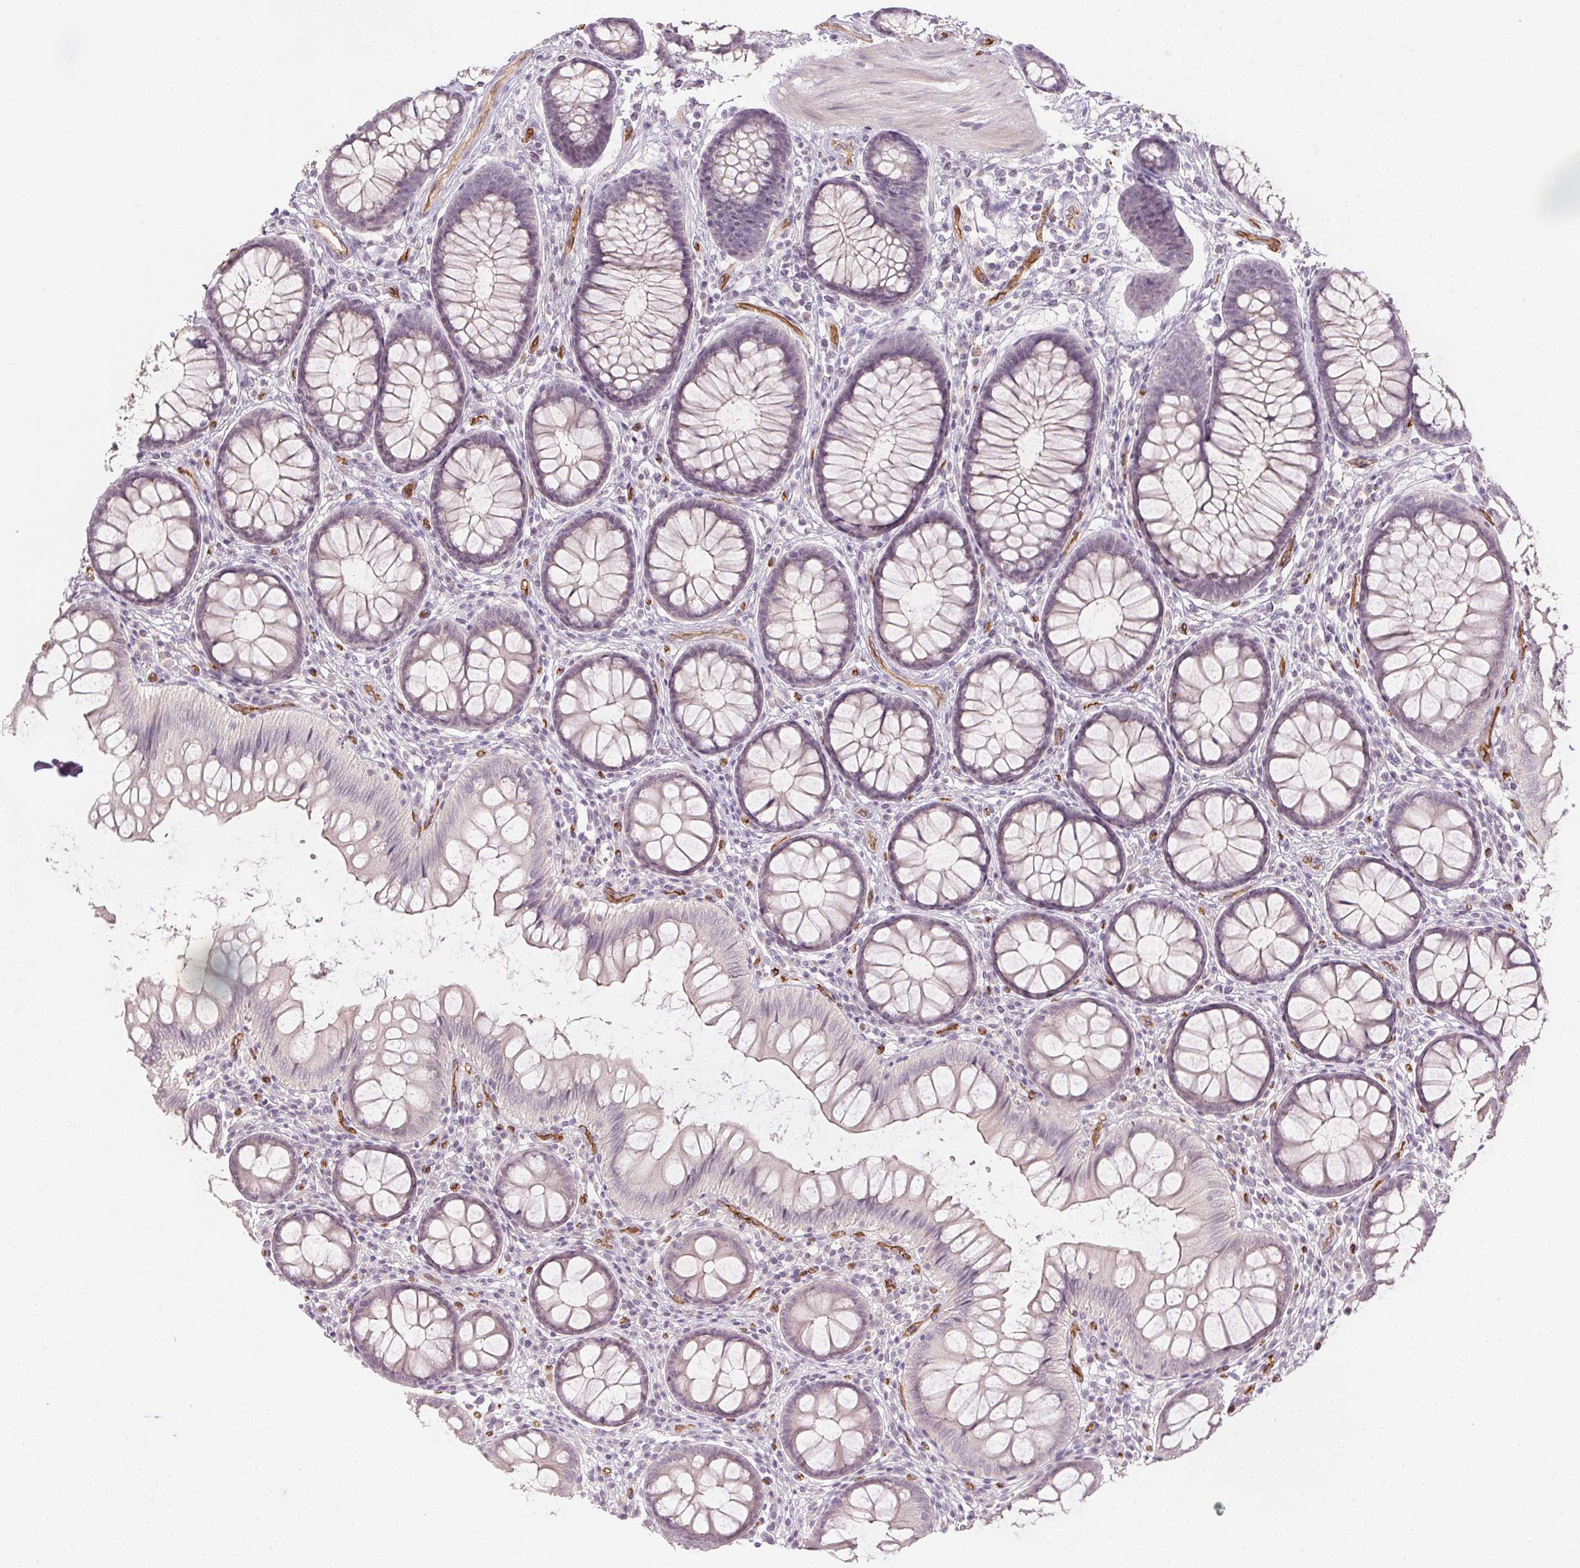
{"staining": {"intensity": "strong", "quantity": ">75%", "location": "cytoplasmic/membranous"}, "tissue": "colon", "cell_type": "Endothelial cells", "image_type": "normal", "snomed": [{"axis": "morphology", "description": "Normal tissue, NOS"}, {"axis": "morphology", "description": "Adenoma, NOS"}, {"axis": "topography", "description": "Soft tissue"}, {"axis": "topography", "description": "Colon"}], "caption": "Unremarkable colon demonstrates strong cytoplasmic/membranous expression in approximately >75% of endothelial cells, visualized by immunohistochemistry. (brown staining indicates protein expression, while blue staining denotes nuclei).", "gene": "PODXL", "patient": {"sex": "male", "age": 47}}